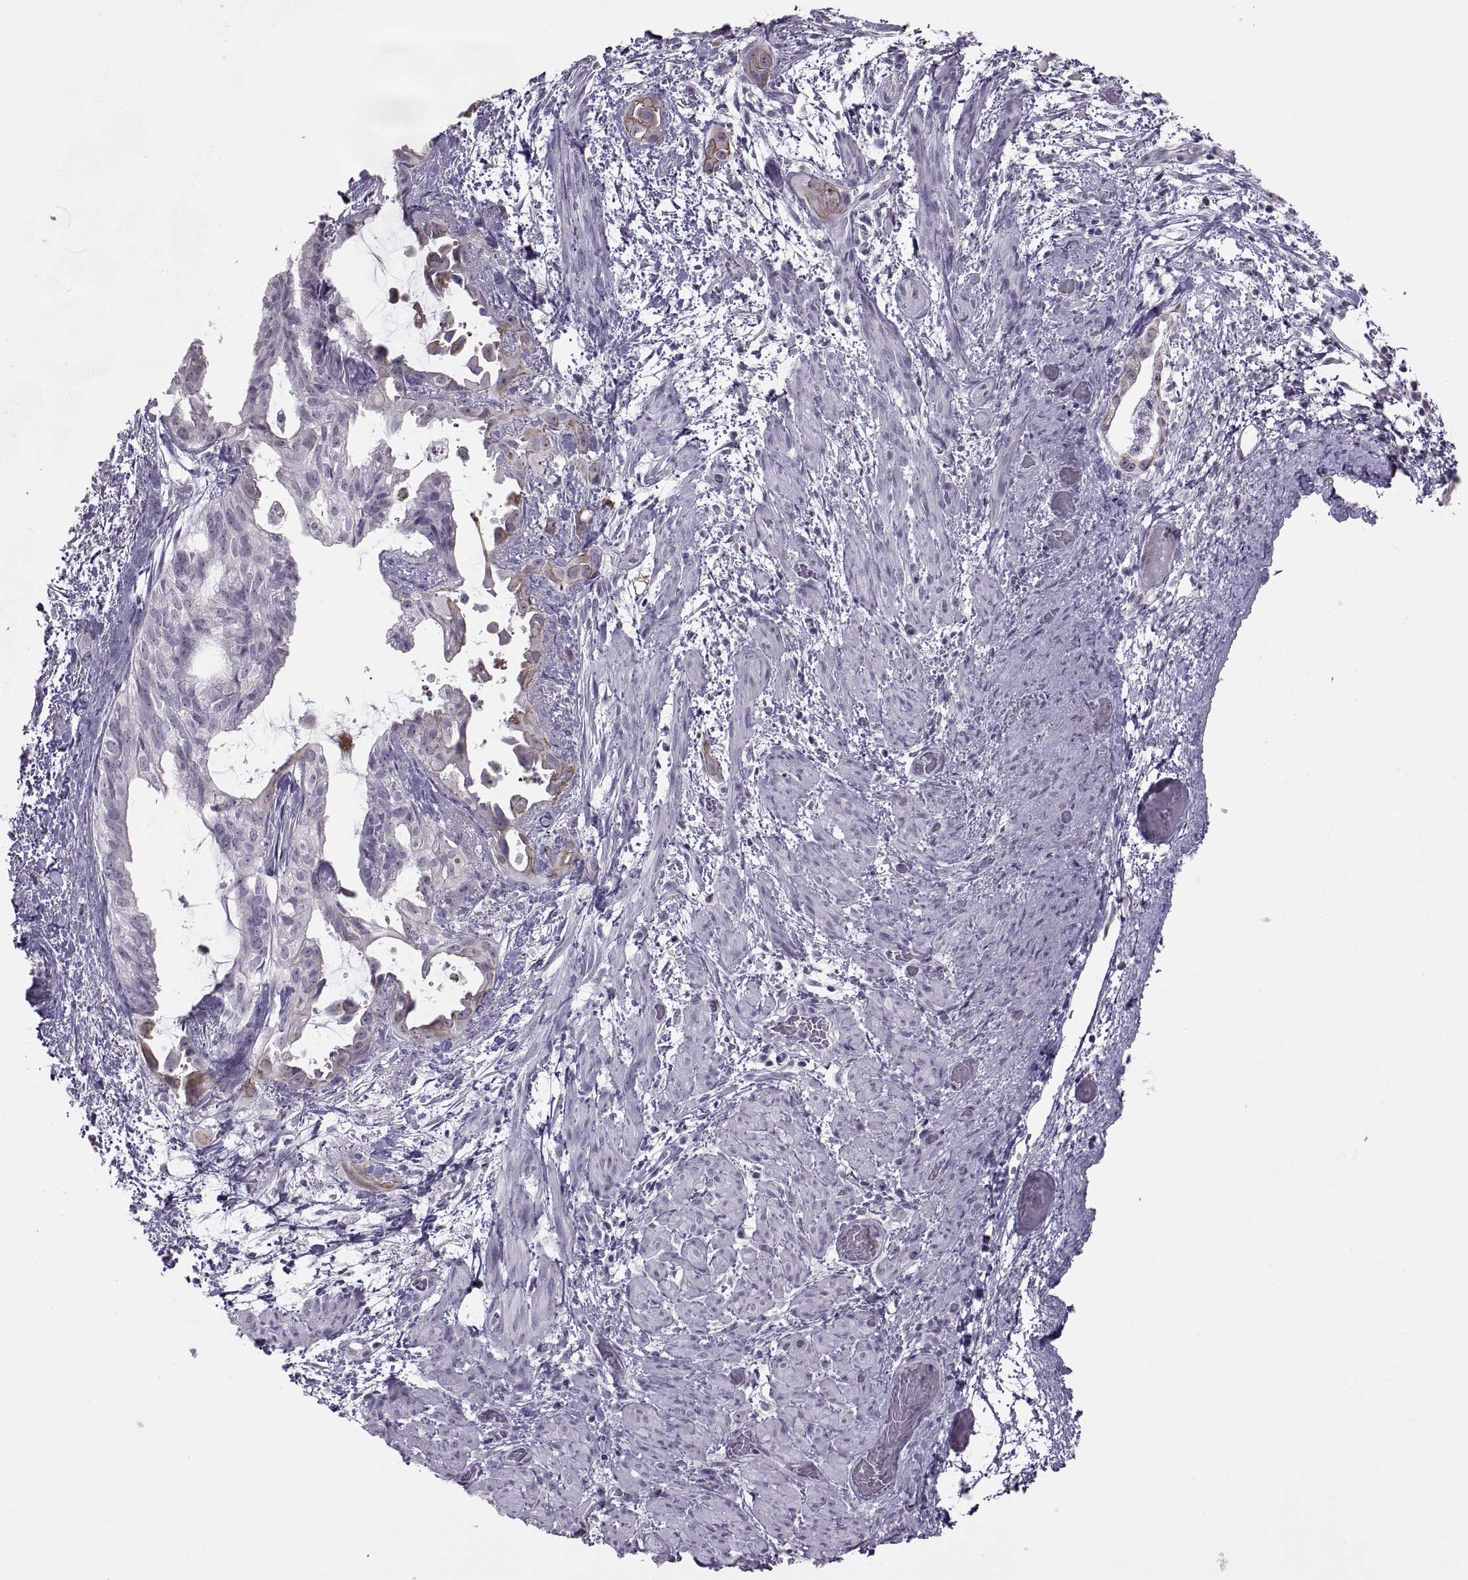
{"staining": {"intensity": "moderate", "quantity": "<25%", "location": "cytoplasmic/membranous"}, "tissue": "endometrial cancer", "cell_type": "Tumor cells", "image_type": "cancer", "snomed": [{"axis": "morphology", "description": "Adenocarcinoma, NOS"}, {"axis": "topography", "description": "Endometrium"}], "caption": "Protein expression analysis of adenocarcinoma (endometrial) demonstrates moderate cytoplasmic/membranous positivity in about <25% of tumor cells.", "gene": "ASIC2", "patient": {"sex": "female", "age": 86}}